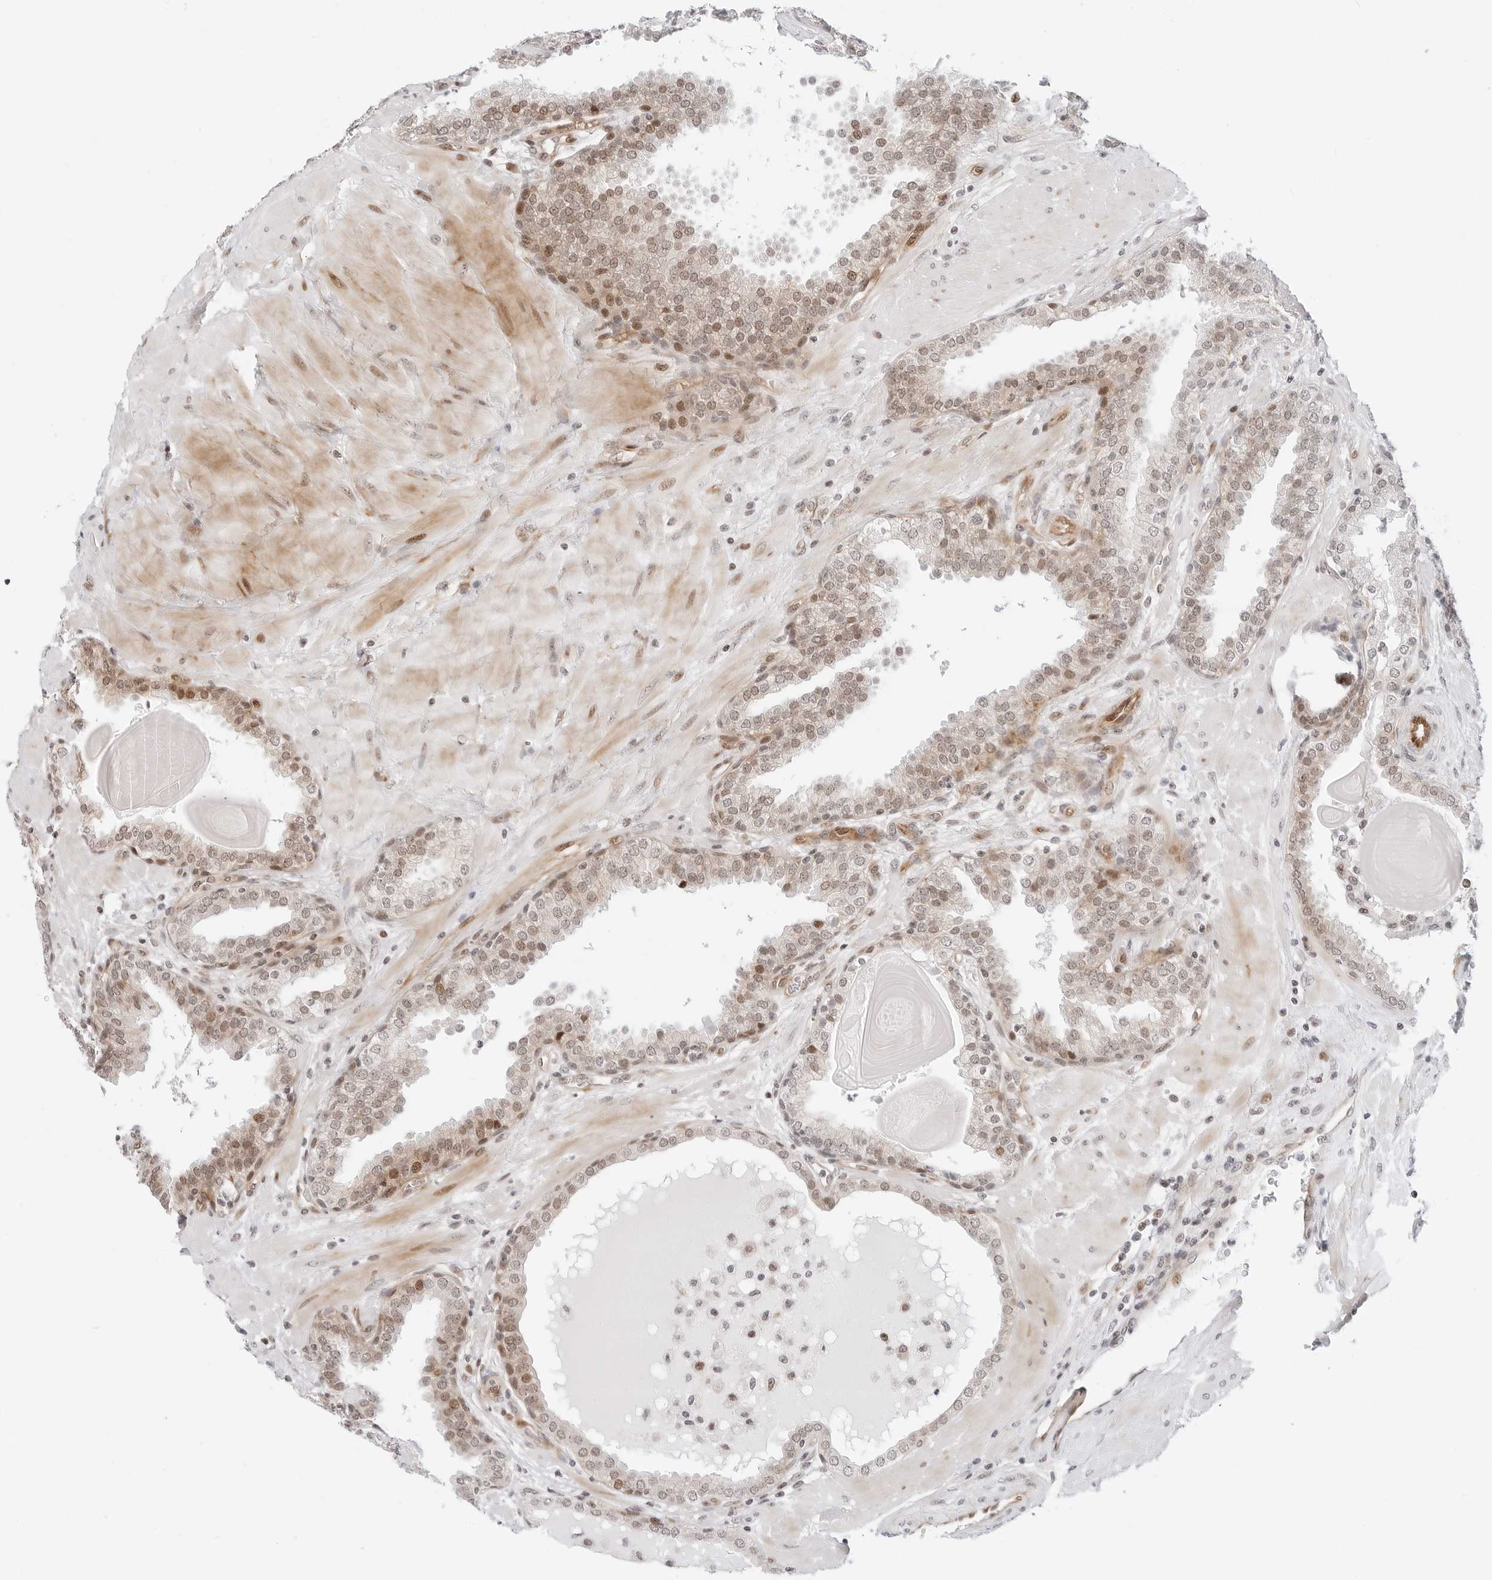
{"staining": {"intensity": "moderate", "quantity": "25%-75%", "location": "nuclear"}, "tissue": "prostate", "cell_type": "Glandular cells", "image_type": "normal", "snomed": [{"axis": "morphology", "description": "Normal tissue, NOS"}, {"axis": "topography", "description": "Prostate"}], "caption": "Protein staining exhibits moderate nuclear staining in approximately 25%-75% of glandular cells in unremarkable prostate.", "gene": "ZNF613", "patient": {"sex": "male", "age": 51}}